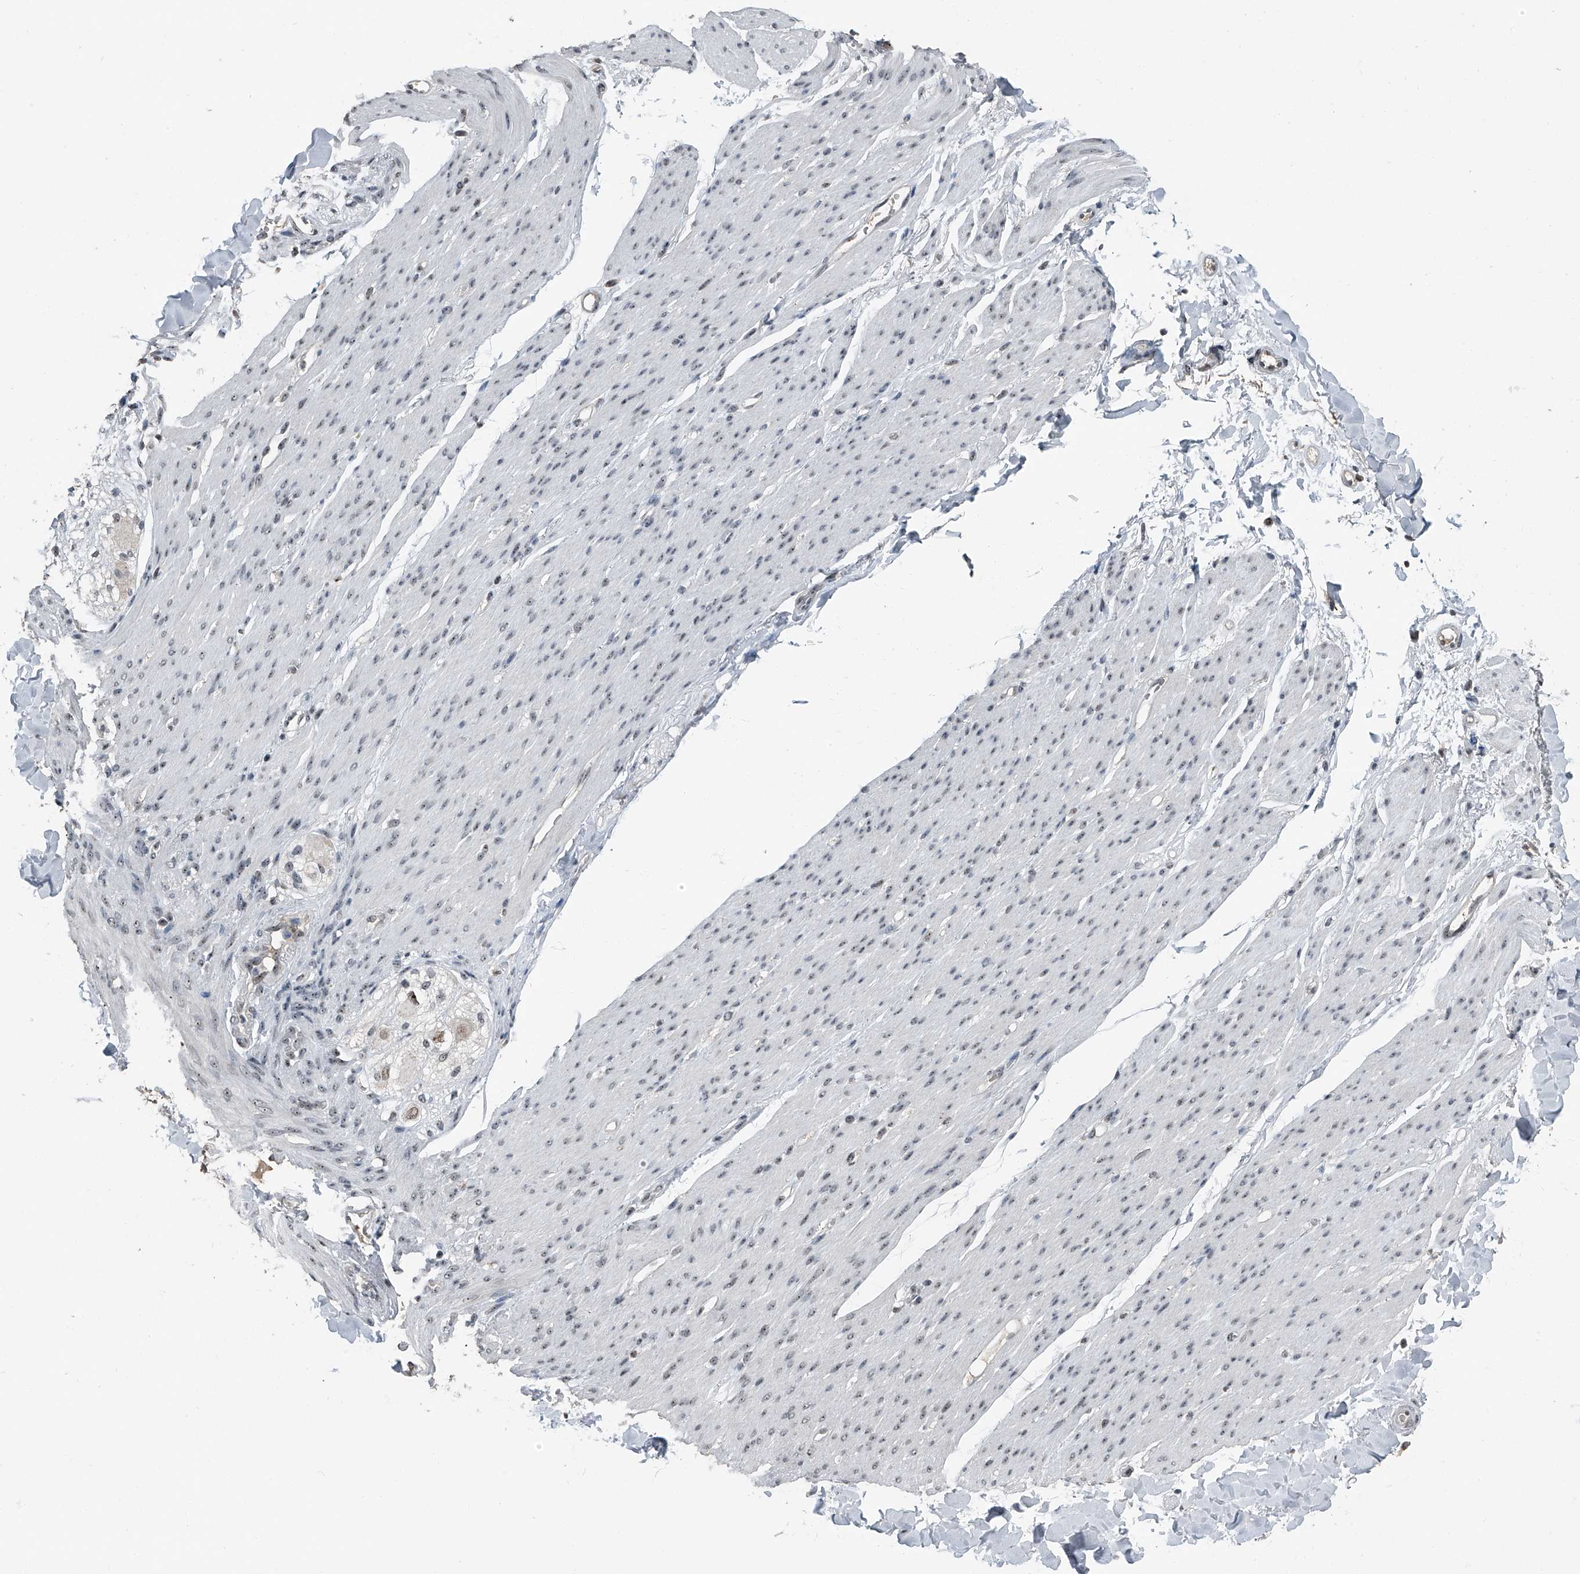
{"staining": {"intensity": "weak", "quantity": ">75%", "location": "nuclear"}, "tissue": "smooth muscle", "cell_type": "Smooth muscle cells", "image_type": "normal", "snomed": [{"axis": "morphology", "description": "Normal tissue, NOS"}, {"axis": "topography", "description": "Colon"}, {"axis": "topography", "description": "Peripheral nerve tissue"}], "caption": "Immunohistochemistry histopathology image of unremarkable smooth muscle stained for a protein (brown), which exhibits low levels of weak nuclear positivity in approximately >75% of smooth muscle cells.", "gene": "TCOF1", "patient": {"sex": "female", "age": 61}}